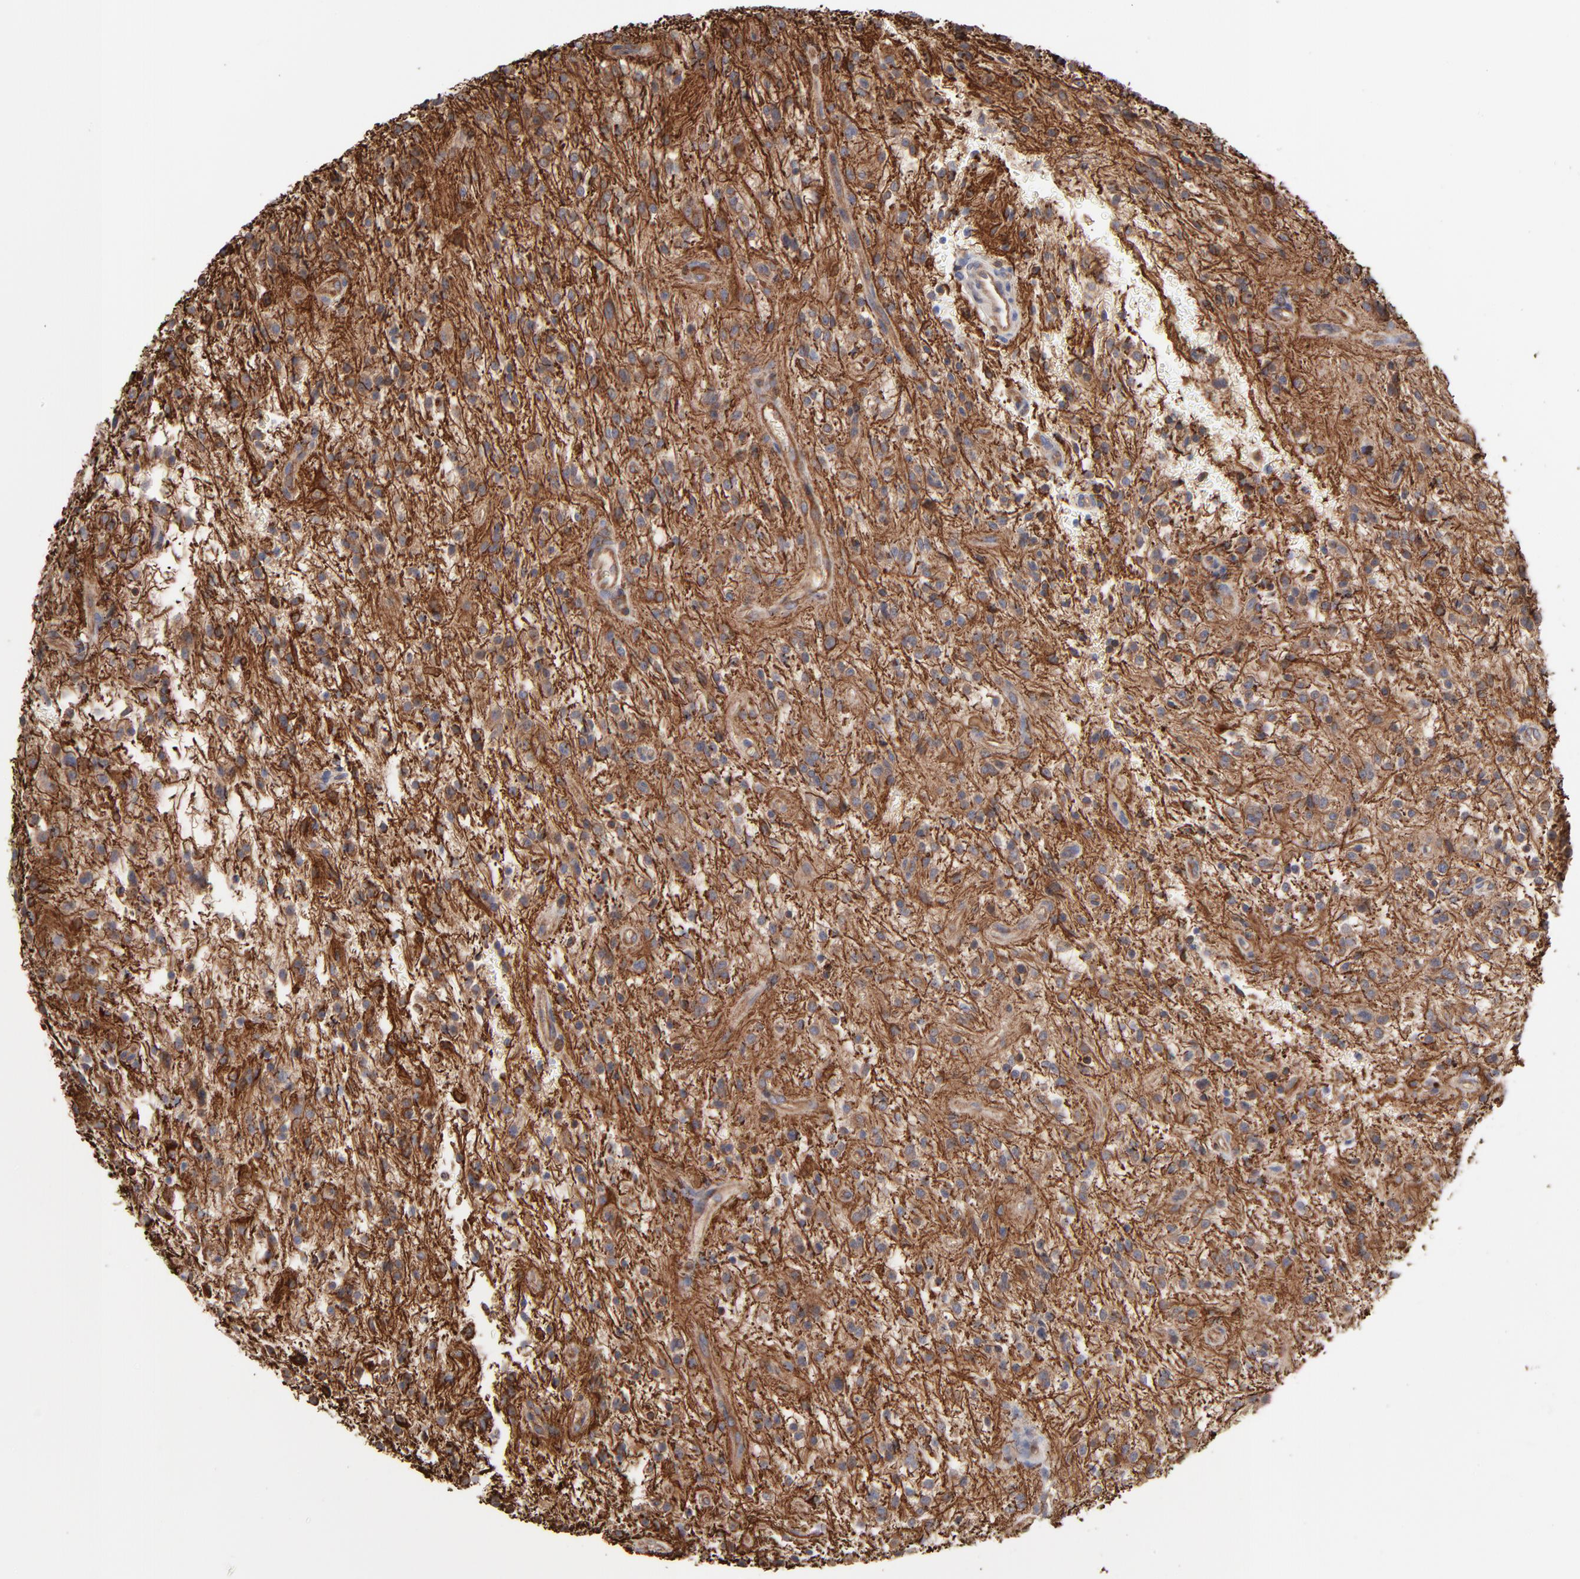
{"staining": {"intensity": "weak", "quantity": ">75%", "location": "cytoplasmic/membranous"}, "tissue": "glioma", "cell_type": "Tumor cells", "image_type": "cancer", "snomed": [{"axis": "morphology", "description": "Glioma, malignant, NOS"}, {"axis": "topography", "description": "Cerebellum"}], "caption": "Immunohistochemical staining of glioma demonstrates weak cytoplasmic/membranous protein staining in approximately >75% of tumor cells. The staining was performed using DAB to visualize the protein expression in brown, while the nuclei were stained in blue with hematoxylin (Magnification: 20x).", "gene": "PXN", "patient": {"sex": "female", "age": 10}}